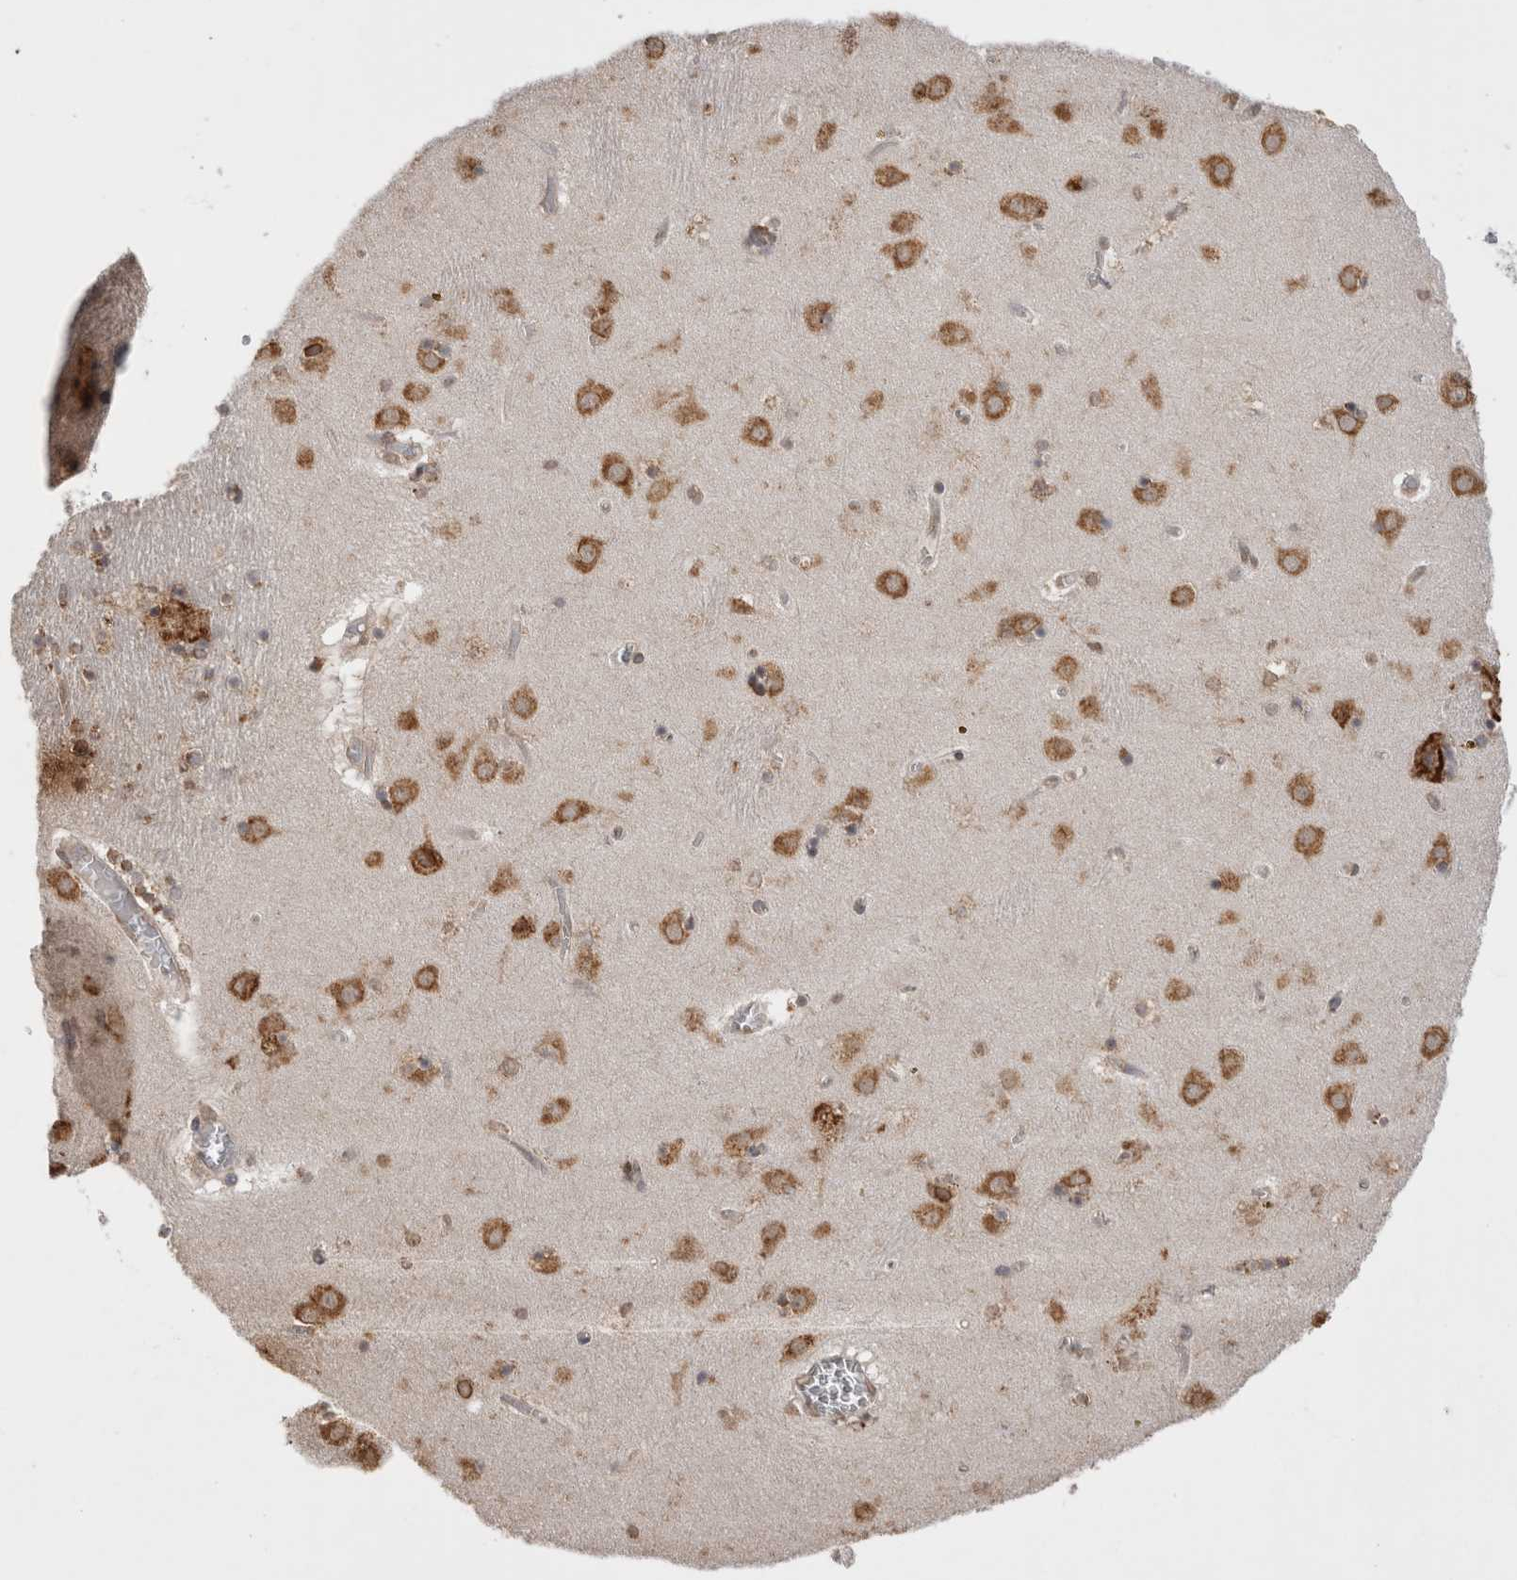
{"staining": {"intensity": "moderate", "quantity": ">75%", "location": "cytoplasmic/membranous"}, "tissue": "caudate", "cell_type": "Glial cells", "image_type": "normal", "snomed": [{"axis": "morphology", "description": "Normal tissue, NOS"}, {"axis": "topography", "description": "Lateral ventricle wall"}], "caption": "Human caudate stained with a brown dye exhibits moderate cytoplasmic/membranous positive staining in approximately >75% of glial cells.", "gene": "NOMO1", "patient": {"sex": "male", "age": 70}}